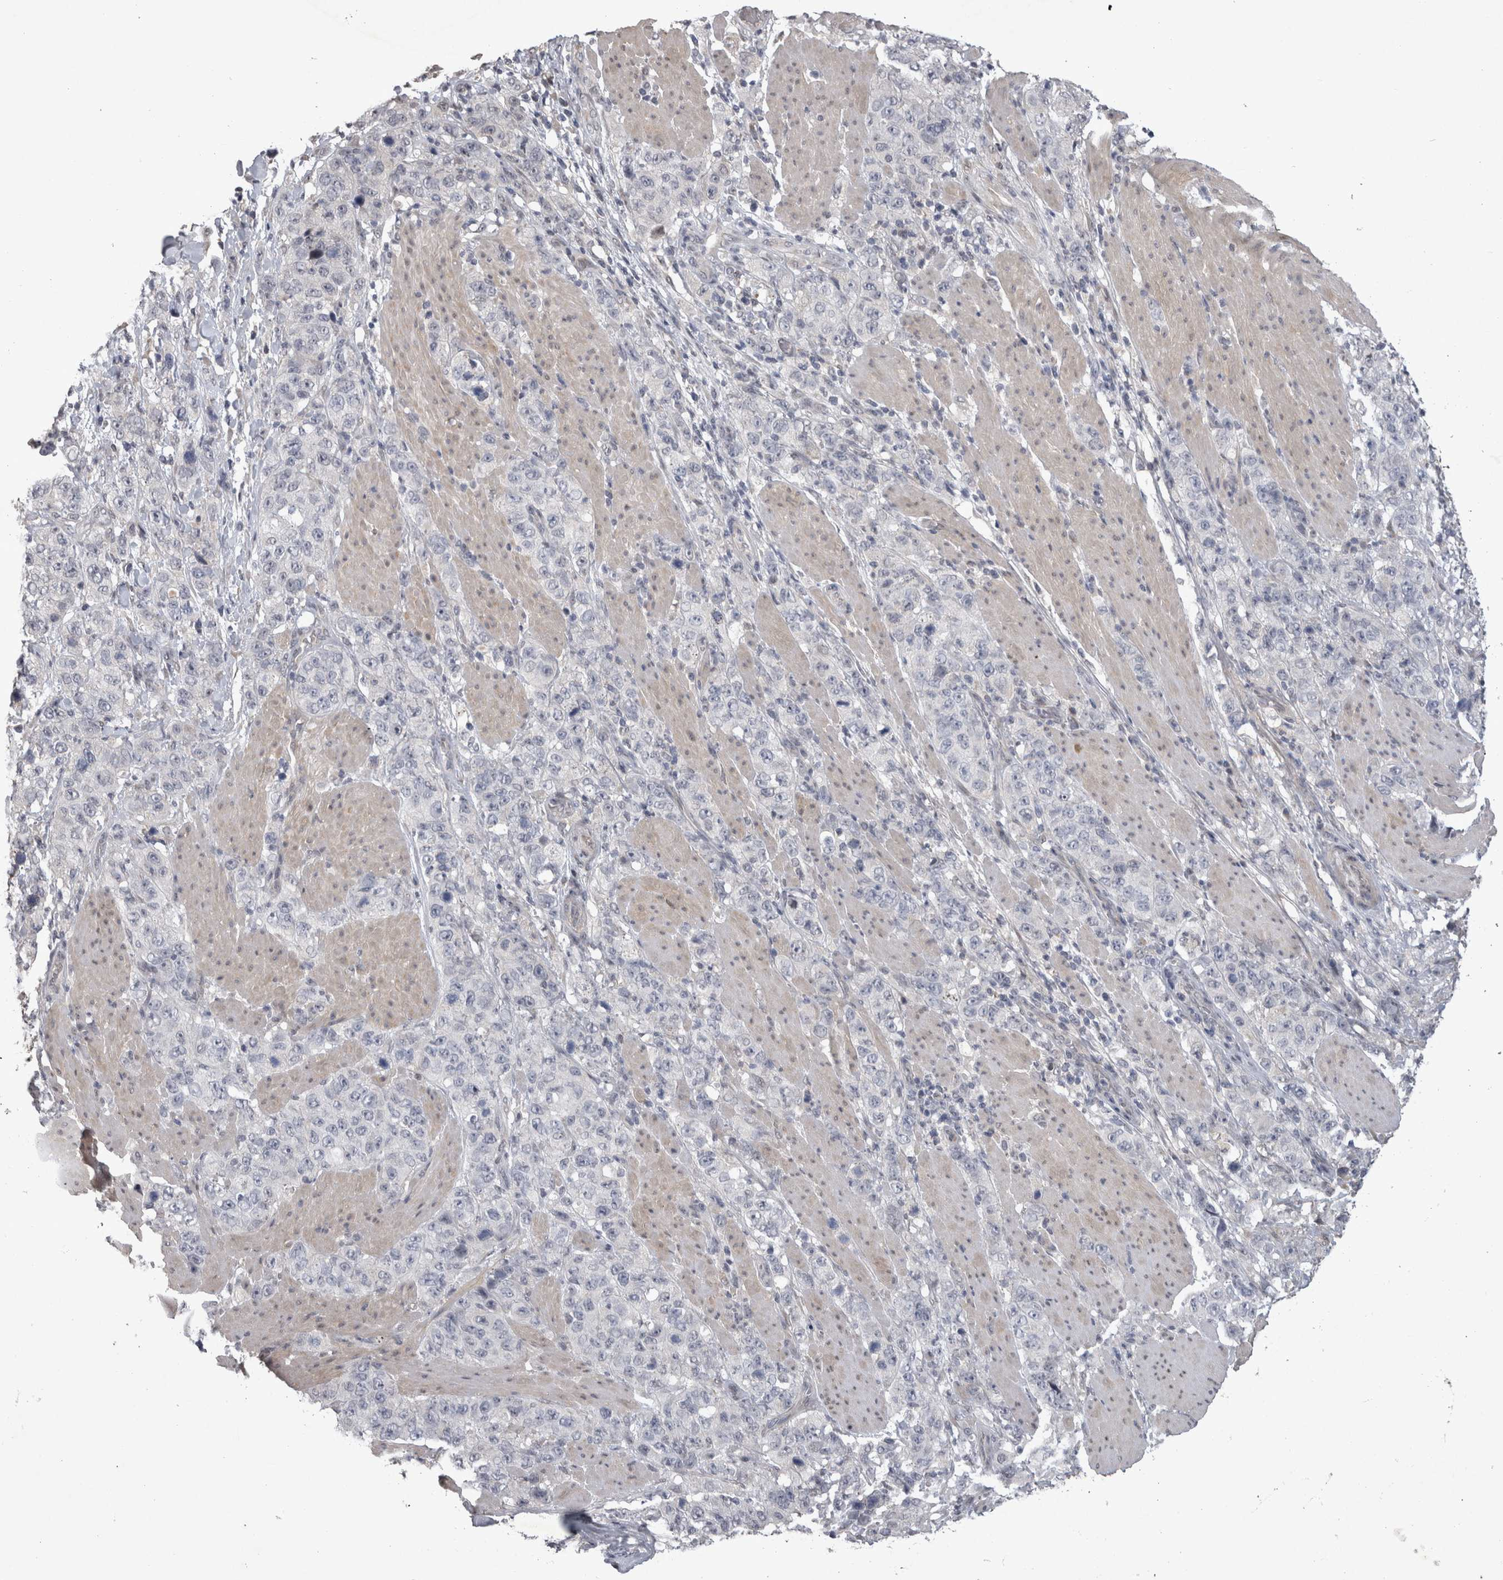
{"staining": {"intensity": "negative", "quantity": "none", "location": "none"}, "tissue": "stomach cancer", "cell_type": "Tumor cells", "image_type": "cancer", "snomed": [{"axis": "morphology", "description": "Adenocarcinoma, NOS"}, {"axis": "topography", "description": "Stomach"}], "caption": "Adenocarcinoma (stomach) was stained to show a protein in brown. There is no significant staining in tumor cells.", "gene": "IFI44", "patient": {"sex": "male", "age": 48}}